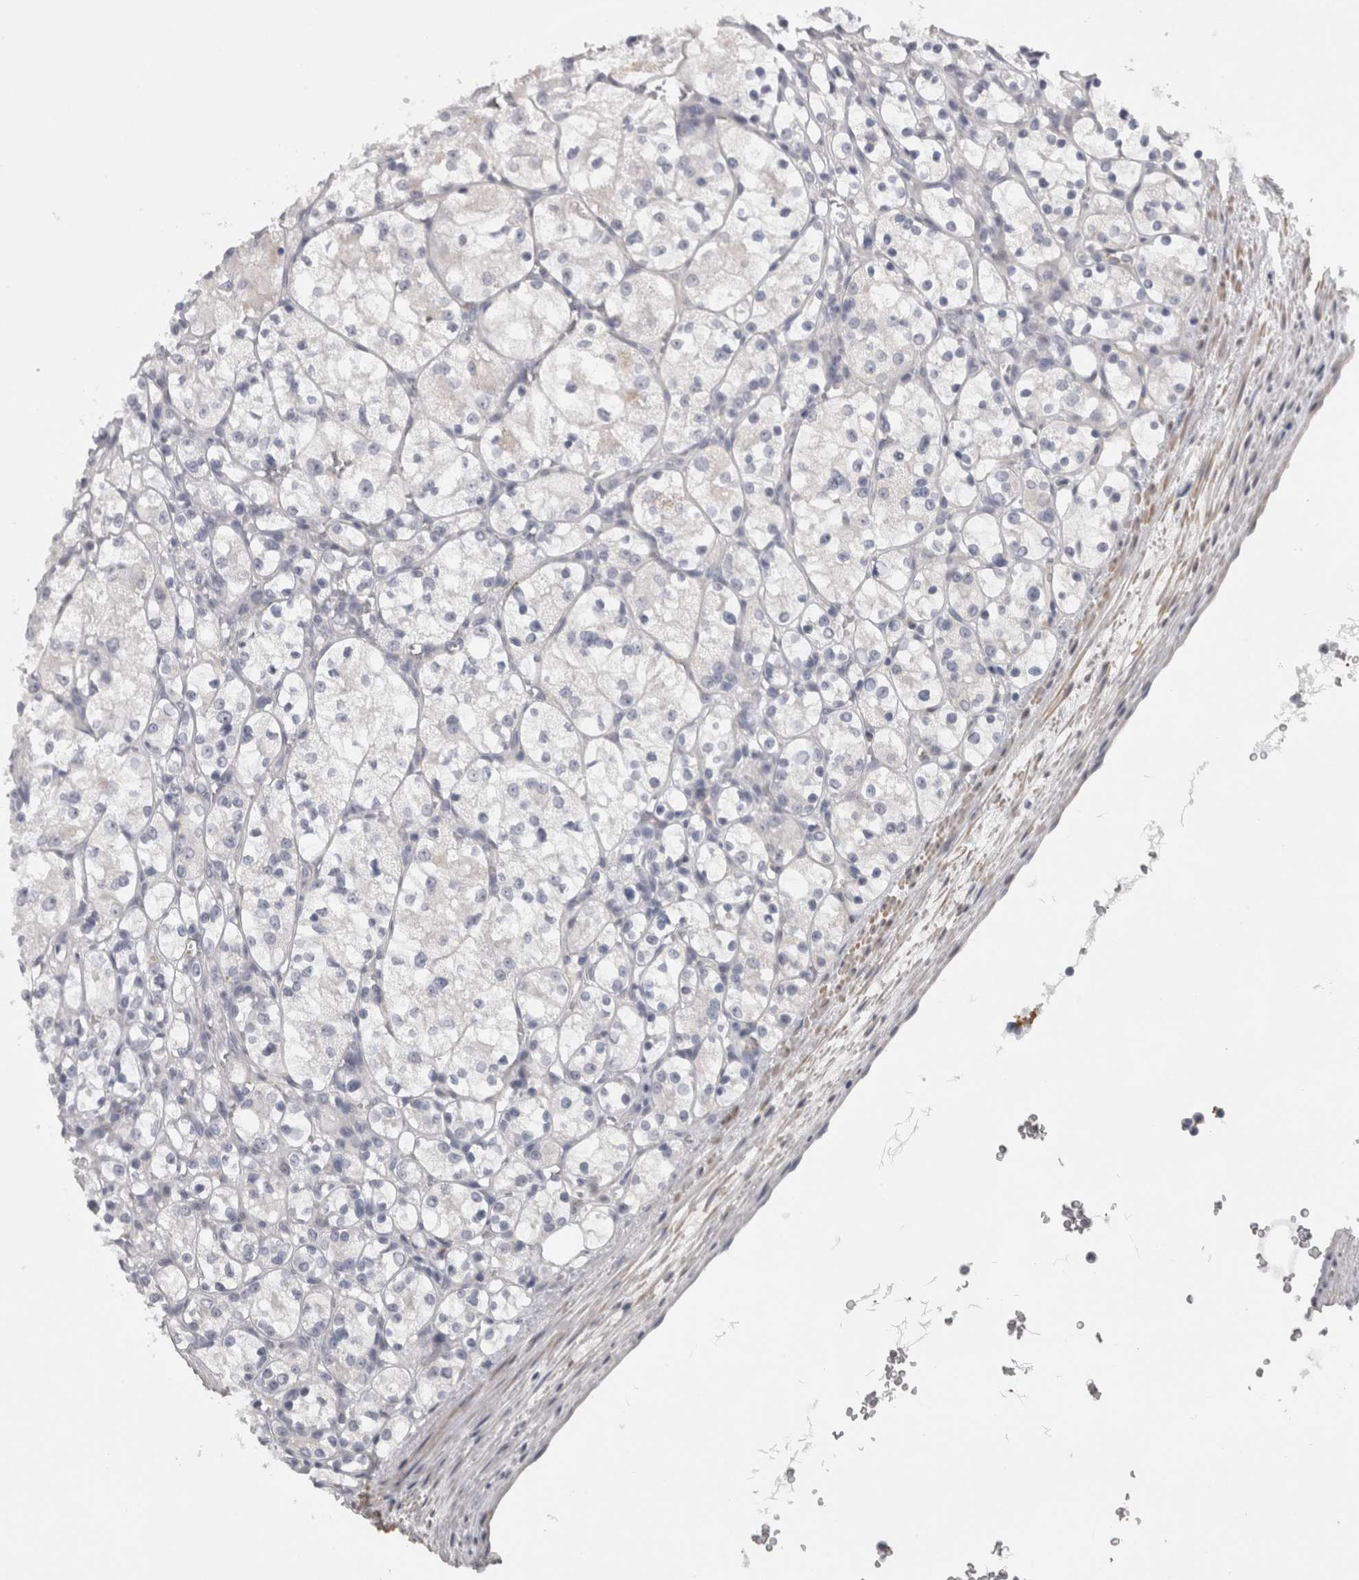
{"staining": {"intensity": "negative", "quantity": "none", "location": "none"}, "tissue": "renal cancer", "cell_type": "Tumor cells", "image_type": "cancer", "snomed": [{"axis": "morphology", "description": "Adenocarcinoma, NOS"}, {"axis": "topography", "description": "Kidney"}], "caption": "This image is of adenocarcinoma (renal) stained with immunohistochemistry (IHC) to label a protein in brown with the nuclei are counter-stained blue. There is no positivity in tumor cells.", "gene": "RMDN1", "patient": {"sex": "female", "age": 69}}